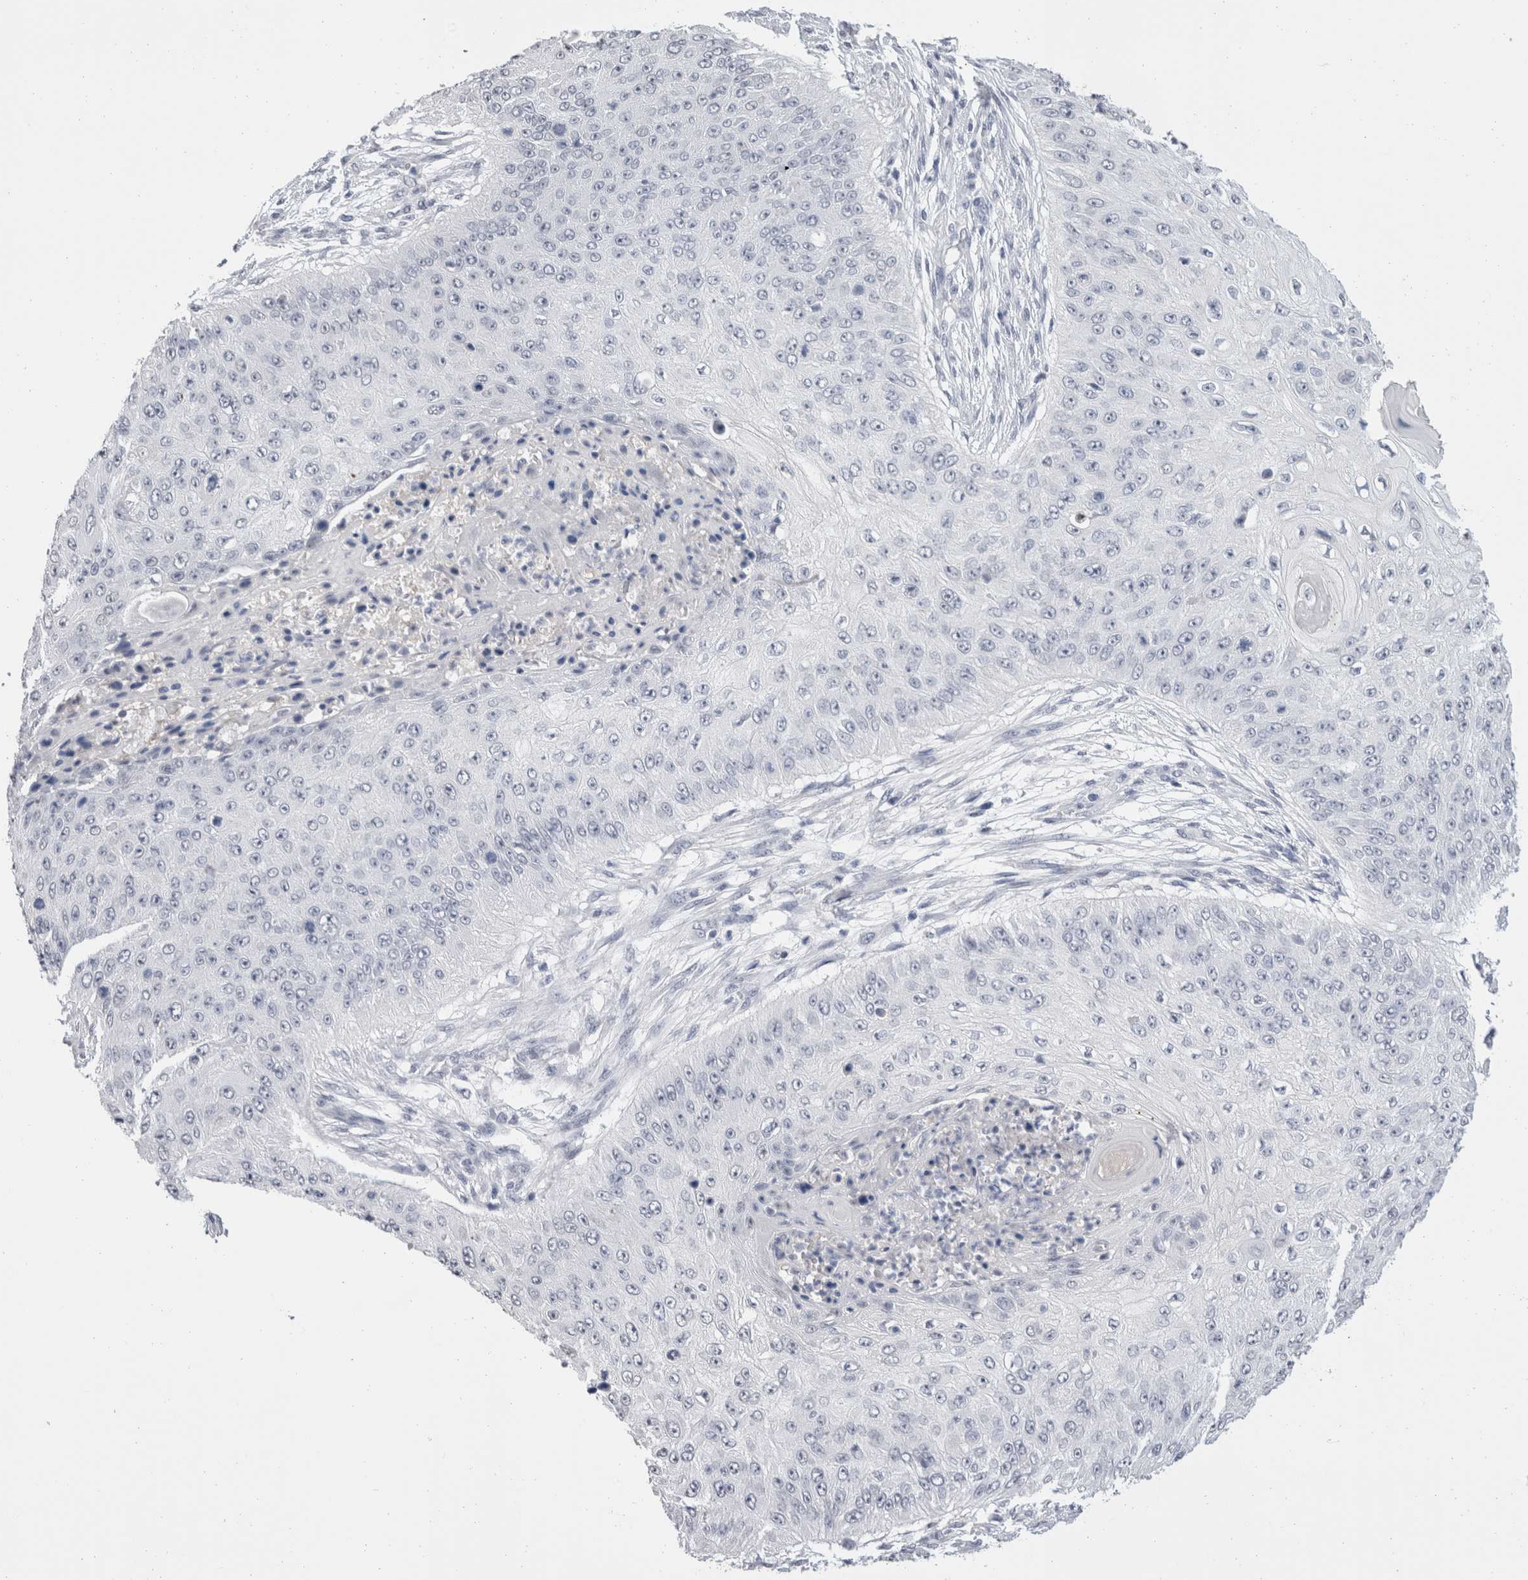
{"staining": {"intensity": "negative", "quantity": "none", "location": "none"}, "tissue": "skin cancer", "cell_type": "Tumor cells", "image_type": "cancer", "snomed": [{"axis": "morphology", "description": "Squamous cell carcinoma, NOS"}, {"axis": "topography", "description": "Skin"}], "caption": "Immunohistochemistry (IHC) micrograph of neoplastic tissue: human squamous cell carcinoma (skin) stained with DAB displays no significant protein positivity in tumor cells. (DAB (3,3'-diaminobenzidine) immunohistochemistry (IHC) visualized using brightfield microscopy, high magnification).", "gene": "CADM3", "patient": {"sex": "female", "age": 80}}